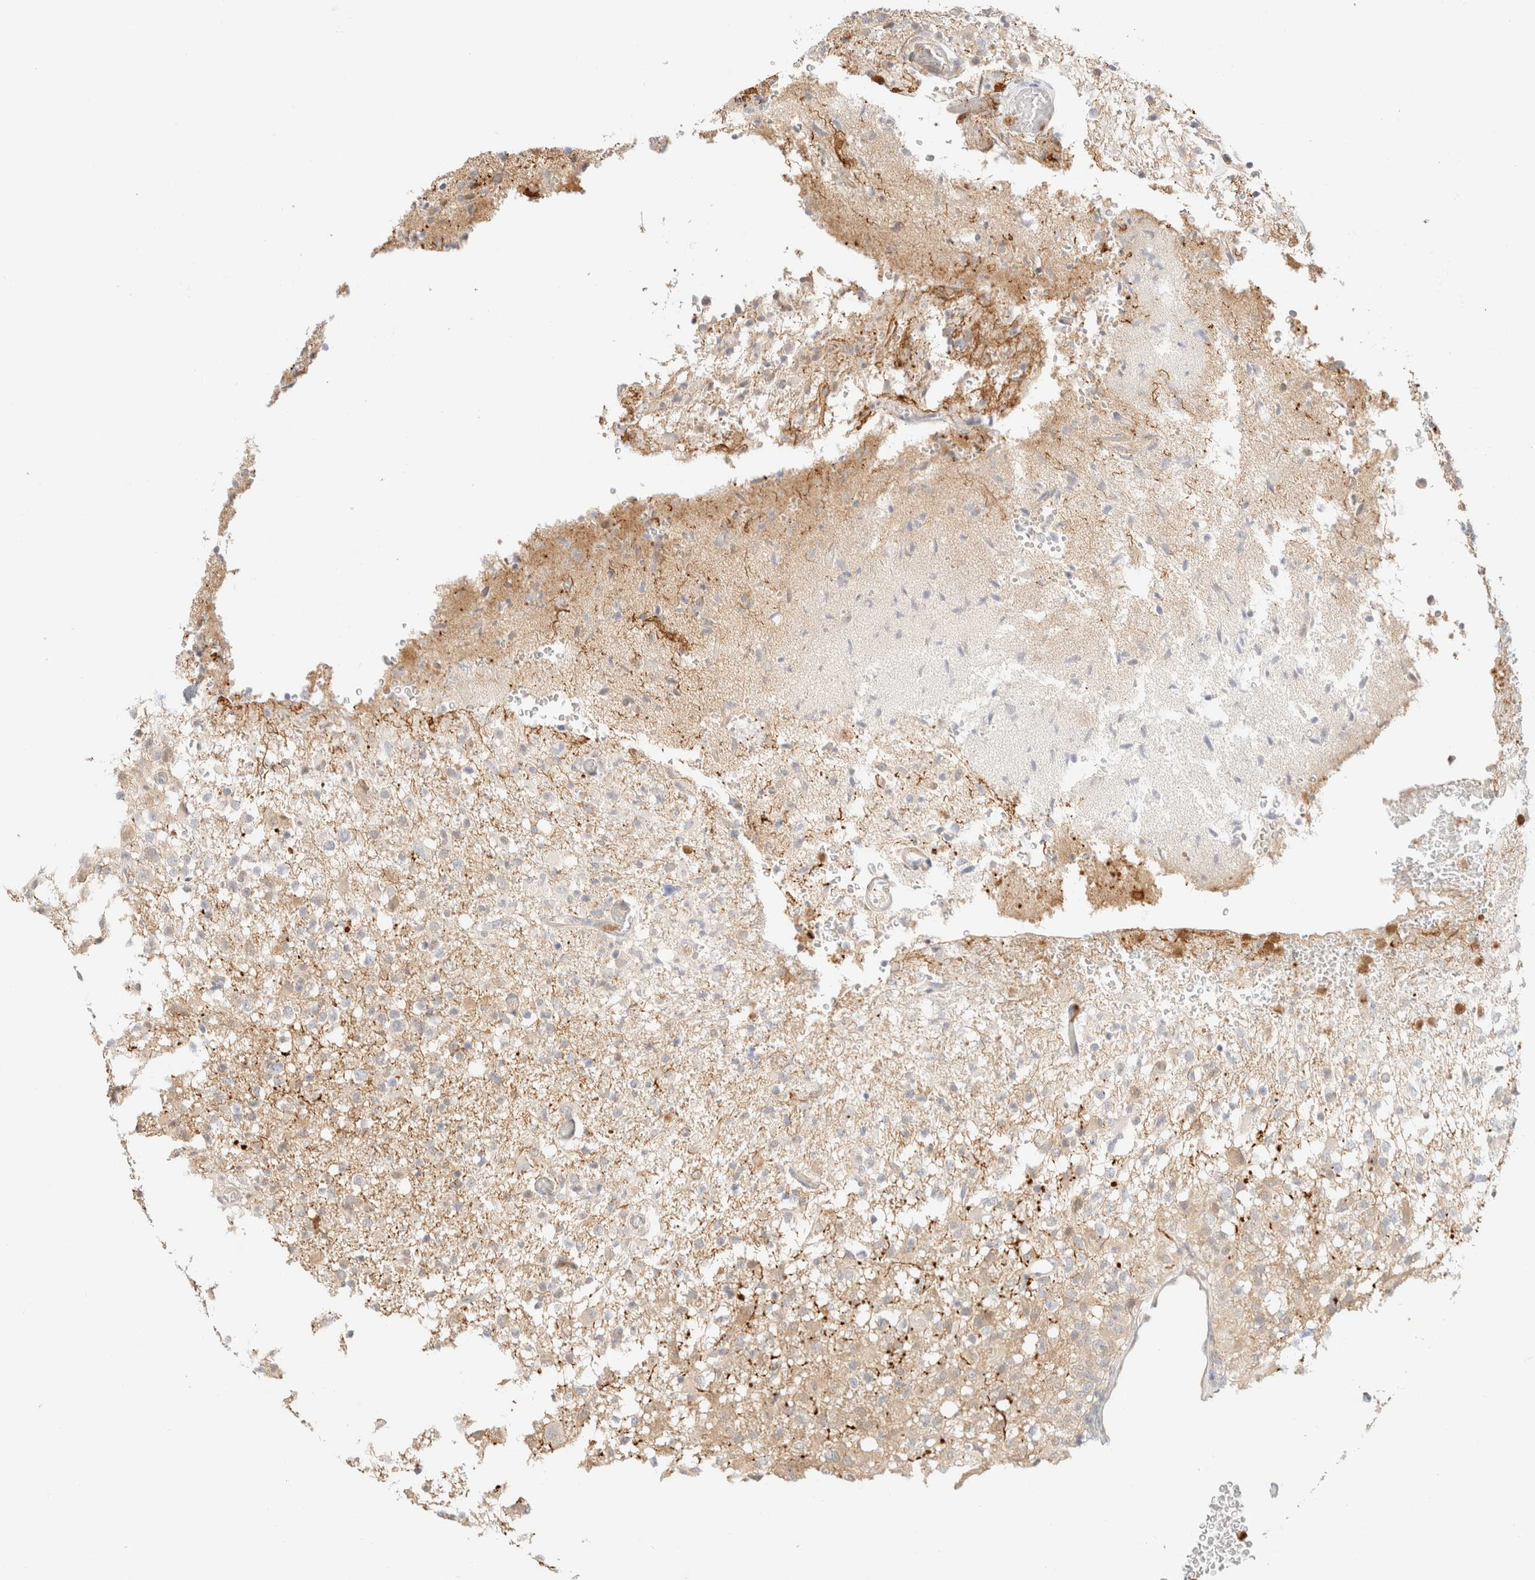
{"staining": {"intensity": "weak", "quantity": "<25%", "location": "cytoplasmic/membranous"}, "tissue": "glioma", "cell_type": "Tumor cells", "image_type": "cancer", "snomed": [{"axis": "morphology", "description": "Glioma, malignant, High grade"}, {"axis": "topography", "description": "Brain"}], "caption": "An image of human high-grade glioma (malignant) is negative for staining in tumor cells.", "gene": "GPI", "patient": {"sex": "female", "age": 57}}